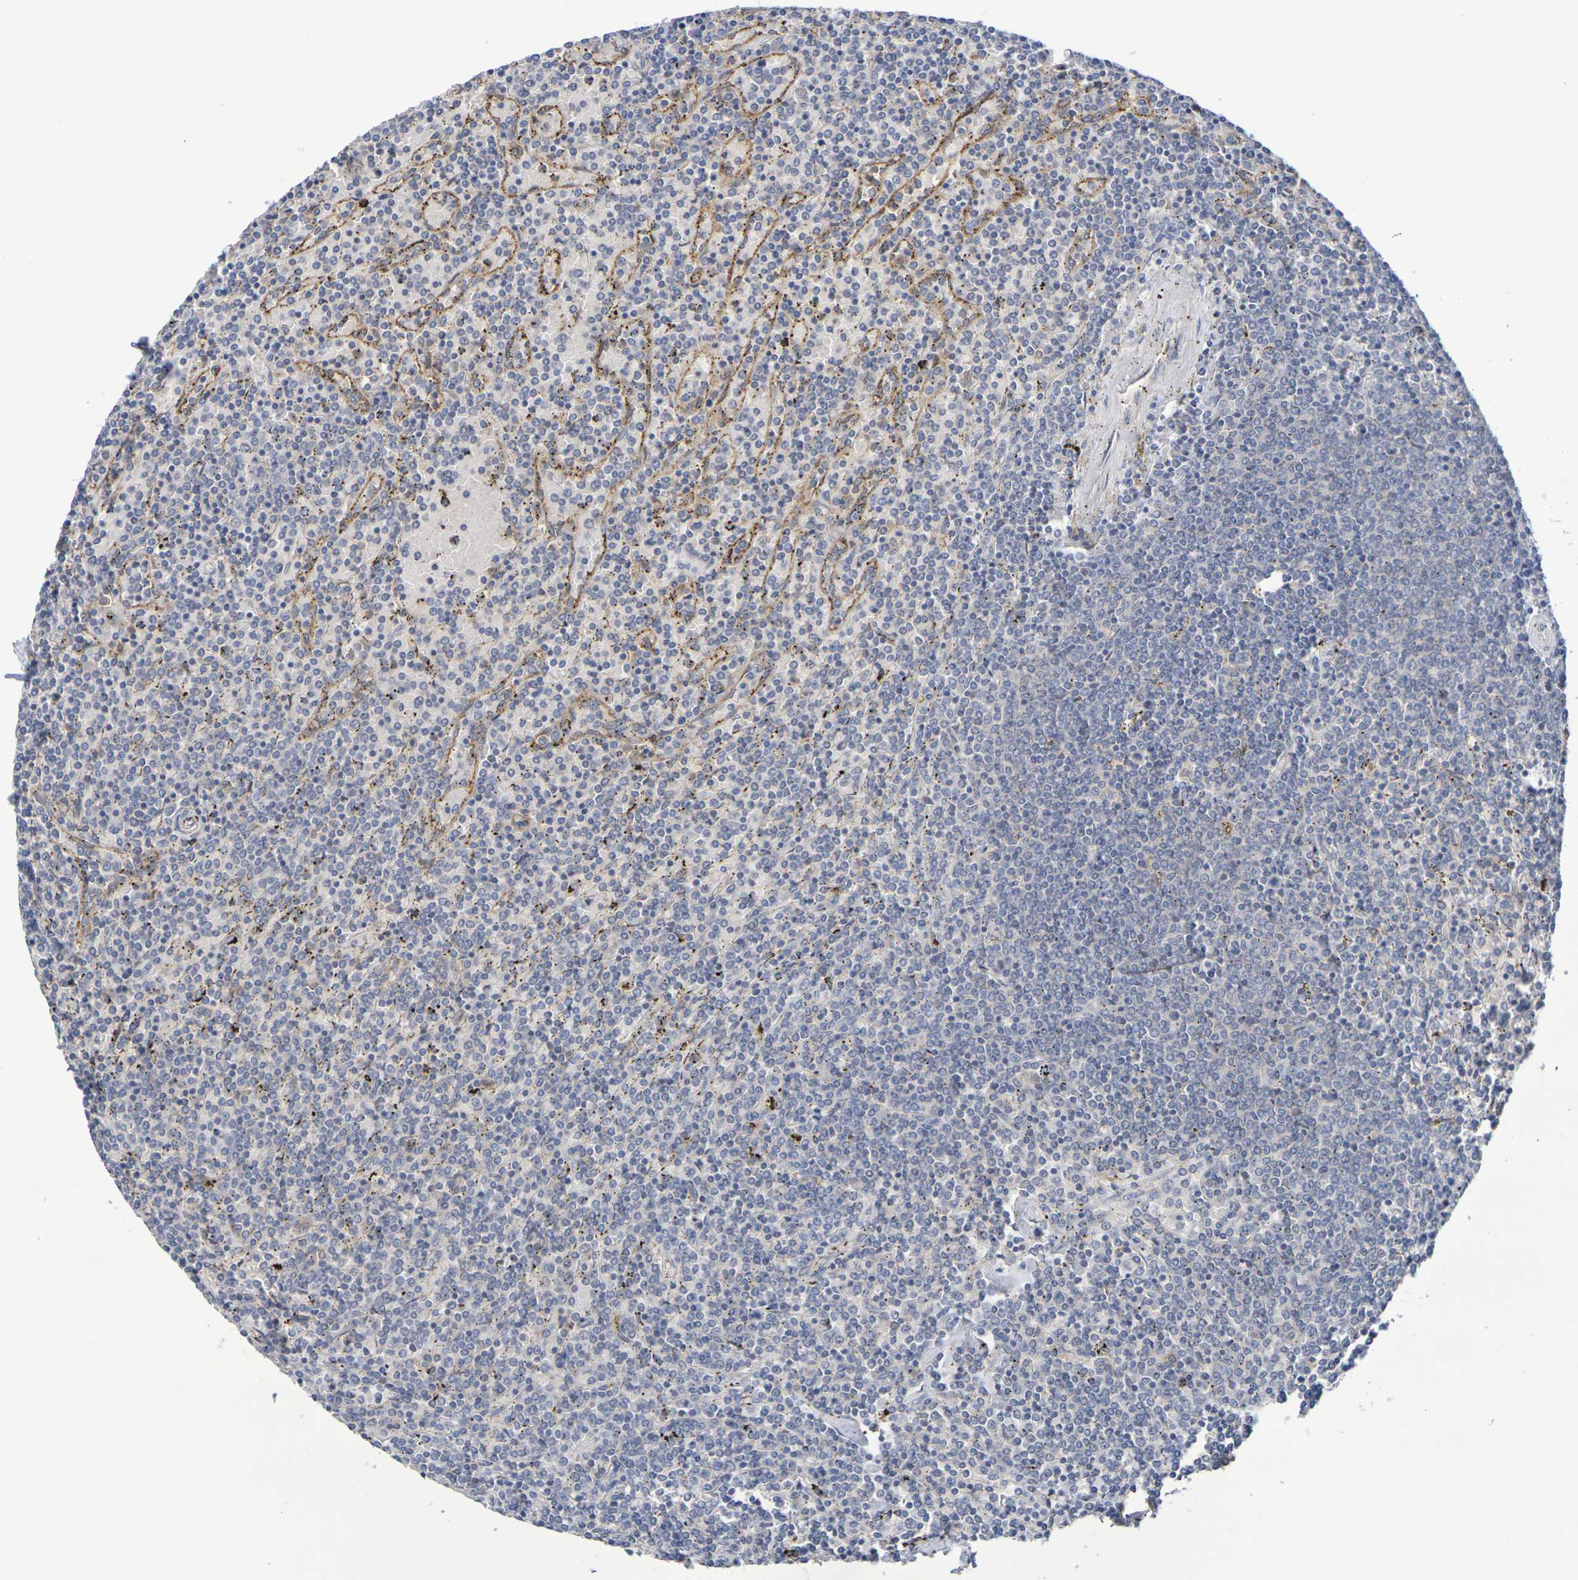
{"staining": {"intensity": "negative", "quantity": "none", "location": "none"}, "tissue": "lymphoma", "cell_type": "Tumor cells", "image_type": "cancer", "snomed": [{"axis": "morphology", "description": "Malignant lymphoma, non-Hodgkin's type, Low grade"}, {"axis": "topography", "description": "Spleen"}], "caption": "Immunohistochemical staining of human lymphoma displays no significant expression in tumor cells.", "gene": "SDC4", "patient": {"sex": "female", "age": 77}}